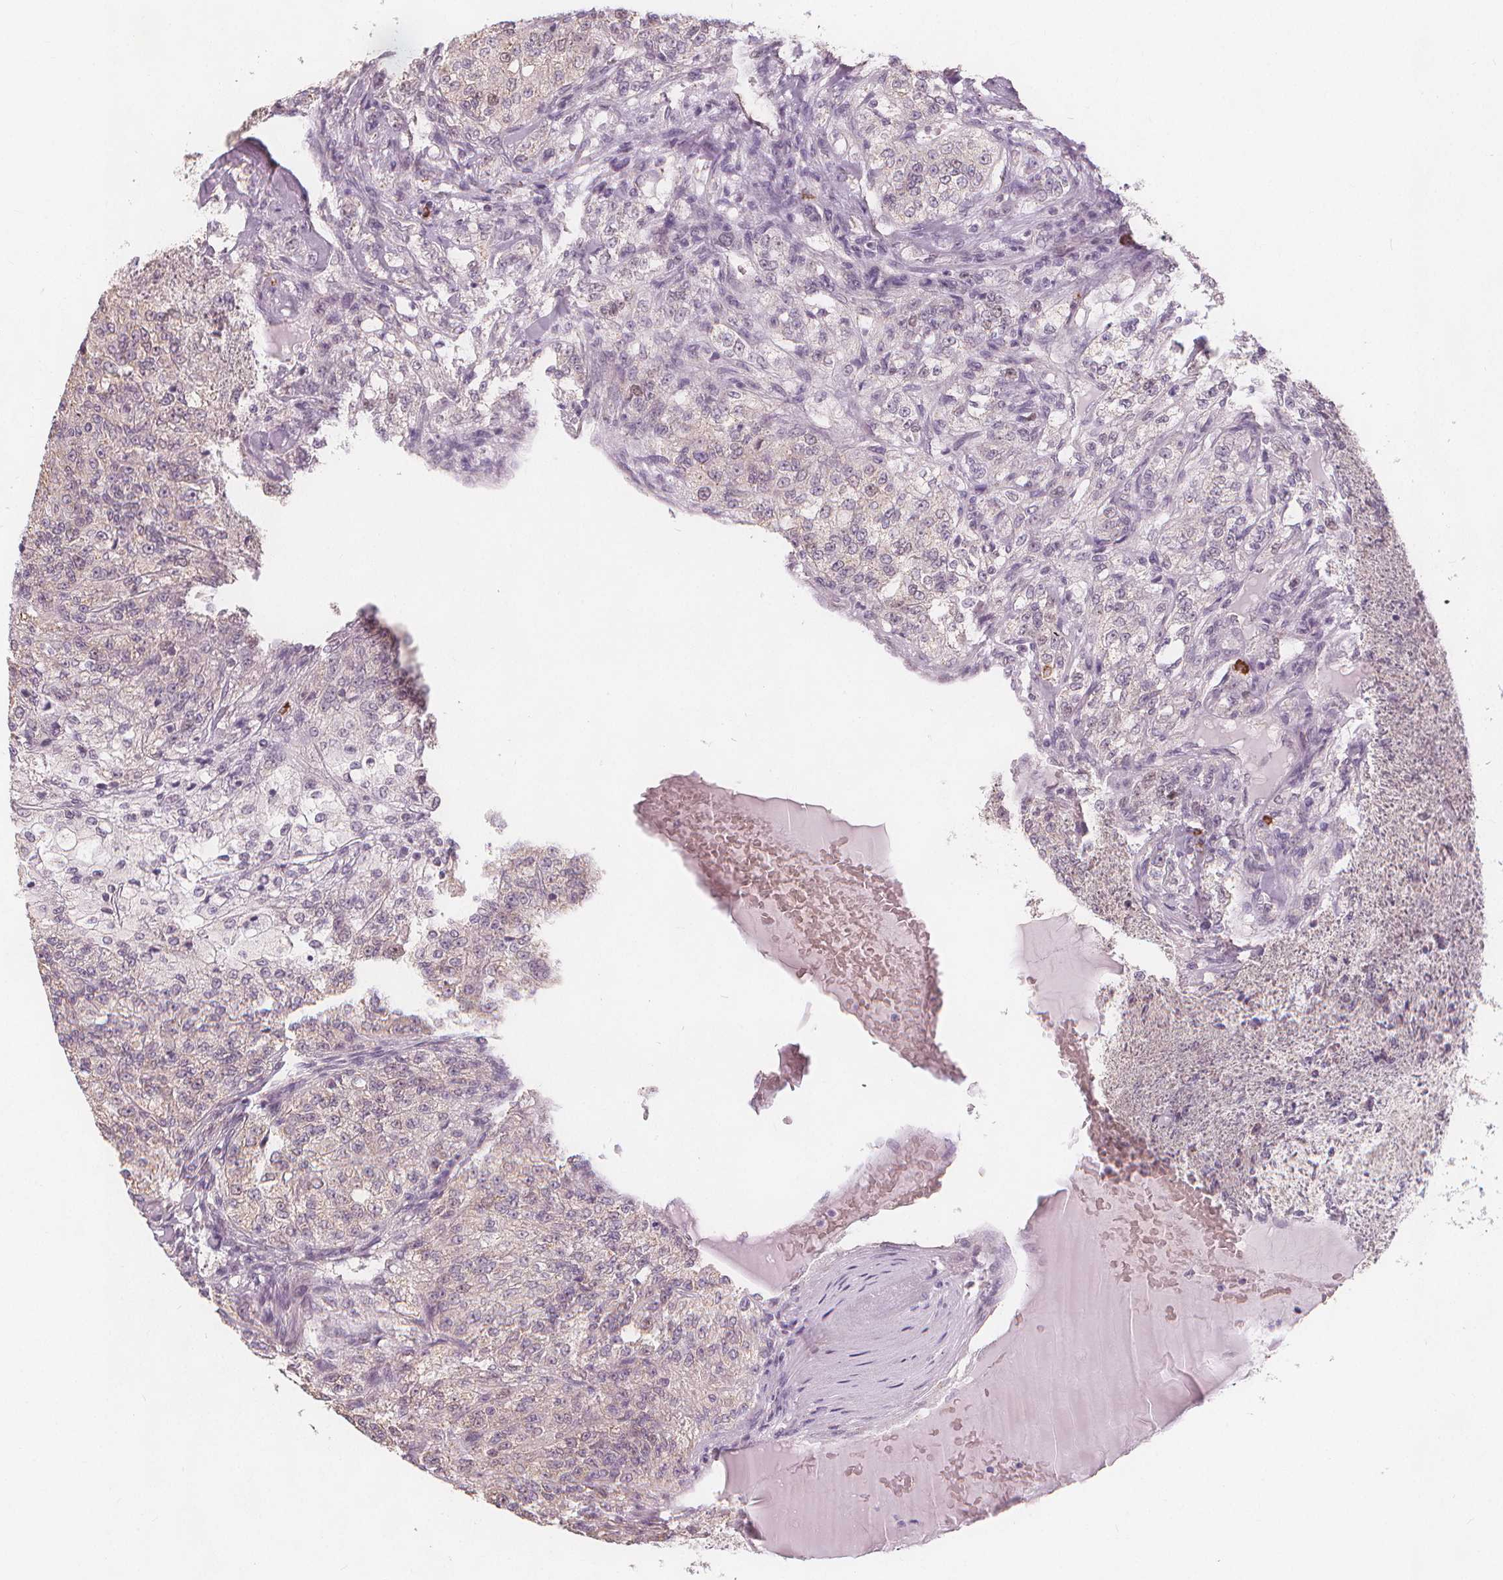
{"staining": {"intensity": "negative", "quantity": "none", "location": "none"}, "tissue": "renal cancer", "cell_type": "Tumor cells", "image_type": "cancer", "snomed": [{"axis": "morphology", "description": "Adenocarcinoma, NOS"}, {"axis": "topography", "description": "Kidney"}], "caption": "Tumor cells are negative for brown protein staining in renal cancer.", "gene": "TIPIN", "patient": {"sex": "female", "age": 63}}